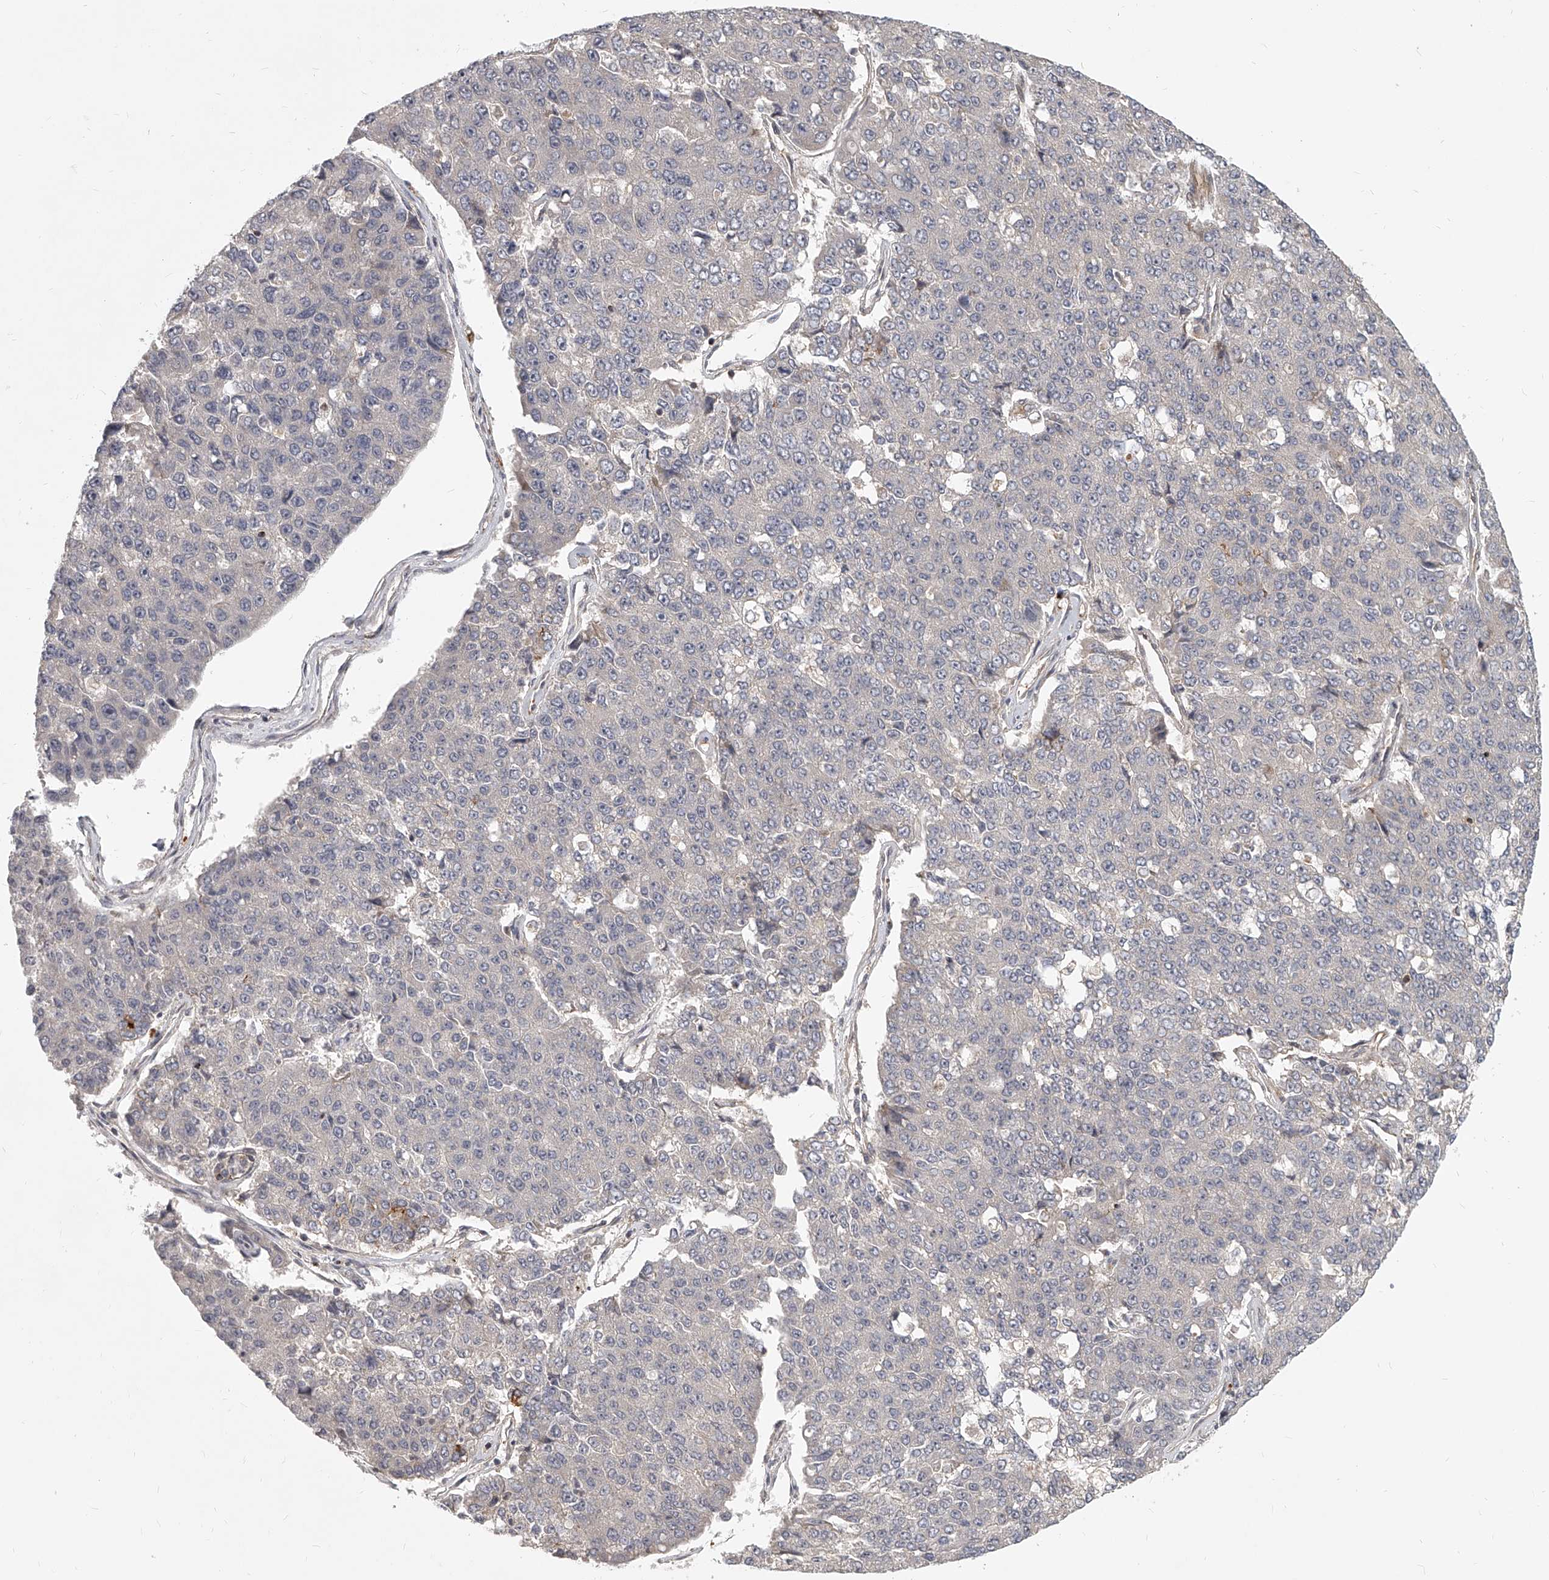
{"staining": {"intensity": "negative", "quantity": "none", "location": "none"}, "tissue": "pancreatic cancer", "cell_type": "Tumor cells", "image_type": "cancer", "snomed": [{"axis": "morphology", "description": "Adenocarcinoma, NOS"}, {"axis": "topography", "description": "Pancreas"}], "caption": "Adenocarcinoma (pancreatic) stained for a protein using immunohistochemistry (IHC) reveals no positivity tumor cells.", "gene": "SLC37A1", "patient": {"sex": "male", "age": 50}}